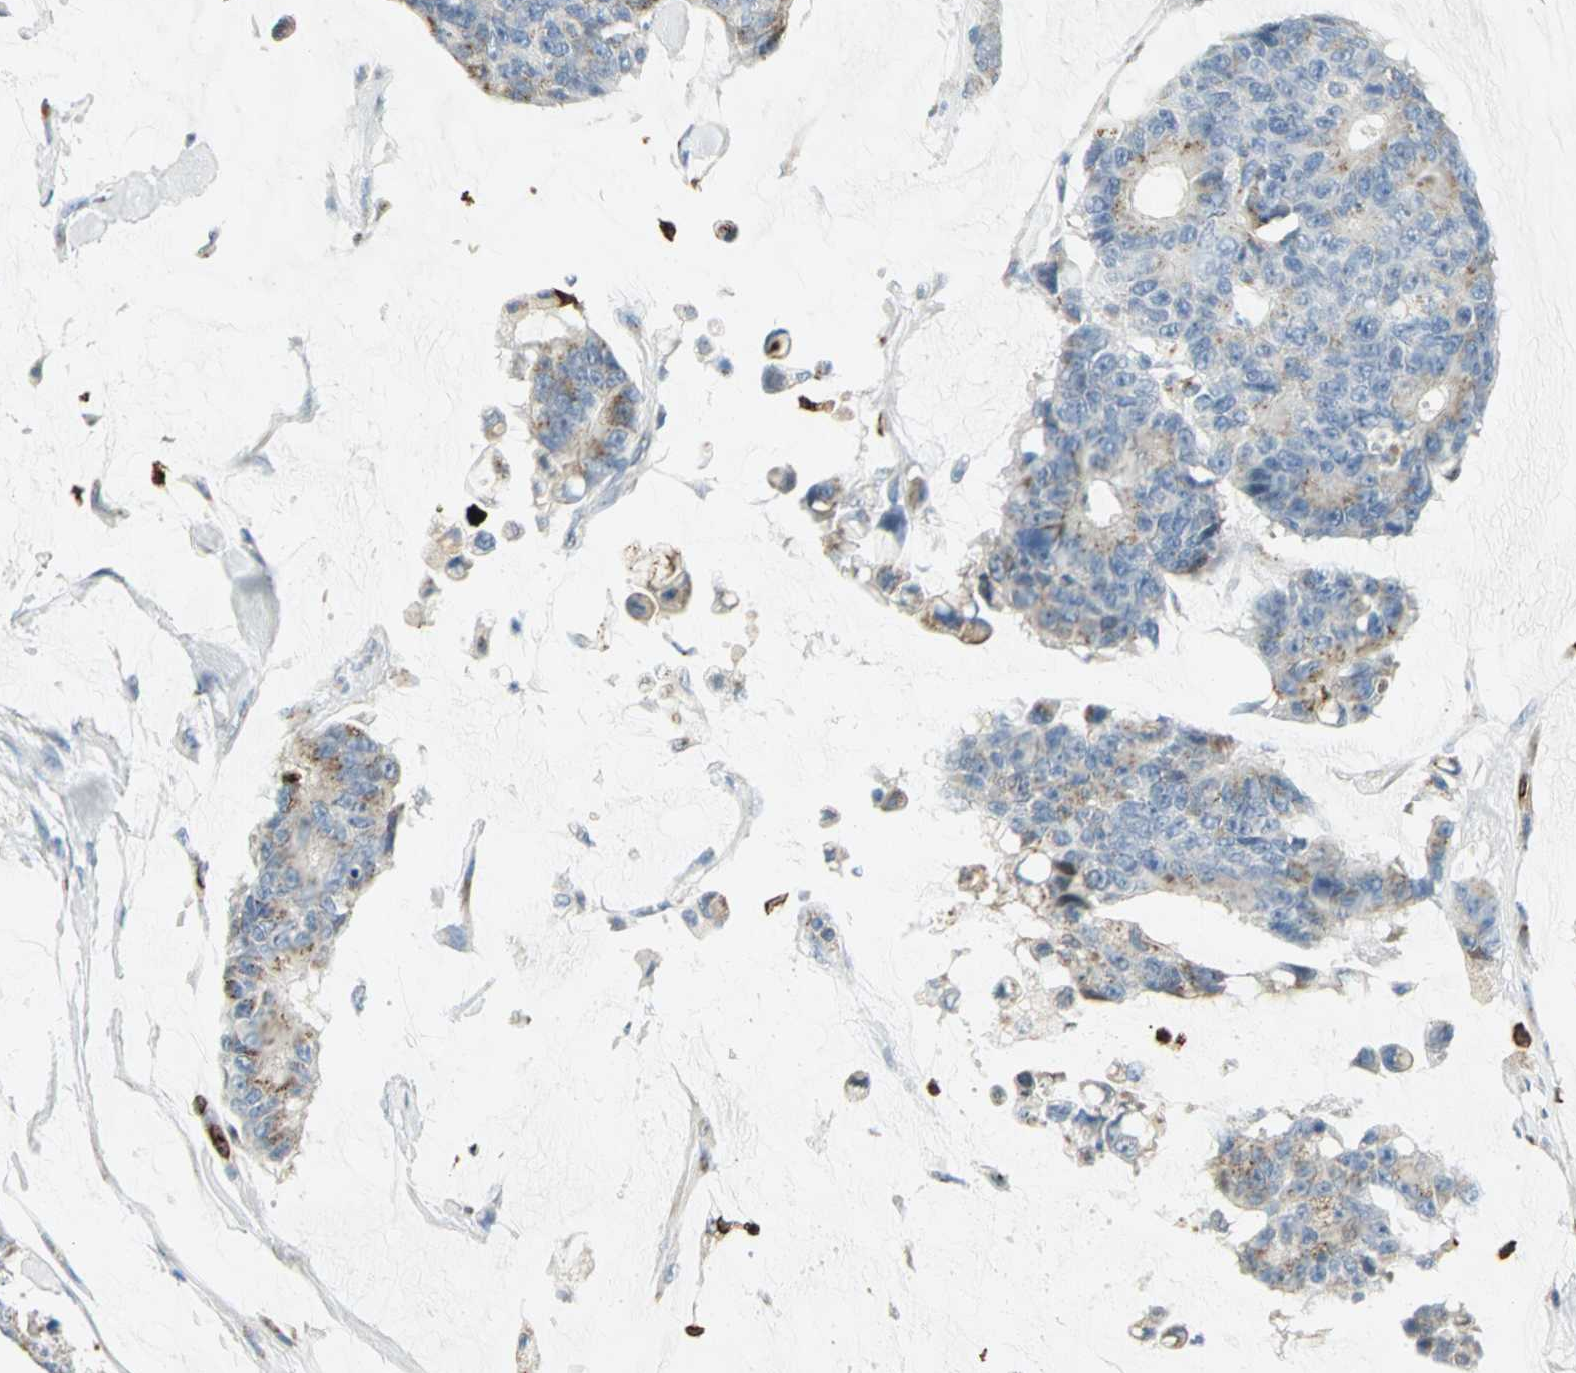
{"staining": {"intensity": "moderate", "quantity": "25%-75%", "location": "cytoplasmic/membranous"}, "tissue": "colorectal cancer", "cell_type": "Tumor cells", "image_type": "cancer", "snomed": [{"axis": "morphology", "description": "Adenocarcinoma, NOS"}, {"axis": "topography", "description": "Colon"}], "caption": "Protein staining of colorectal cancer tissue exhibits moderate cytoplasmic/membranous expression in about 25%-75% of tumor cells.", "gene": "TM9SF2", "patient": {"sex": "female", "age": 86}}